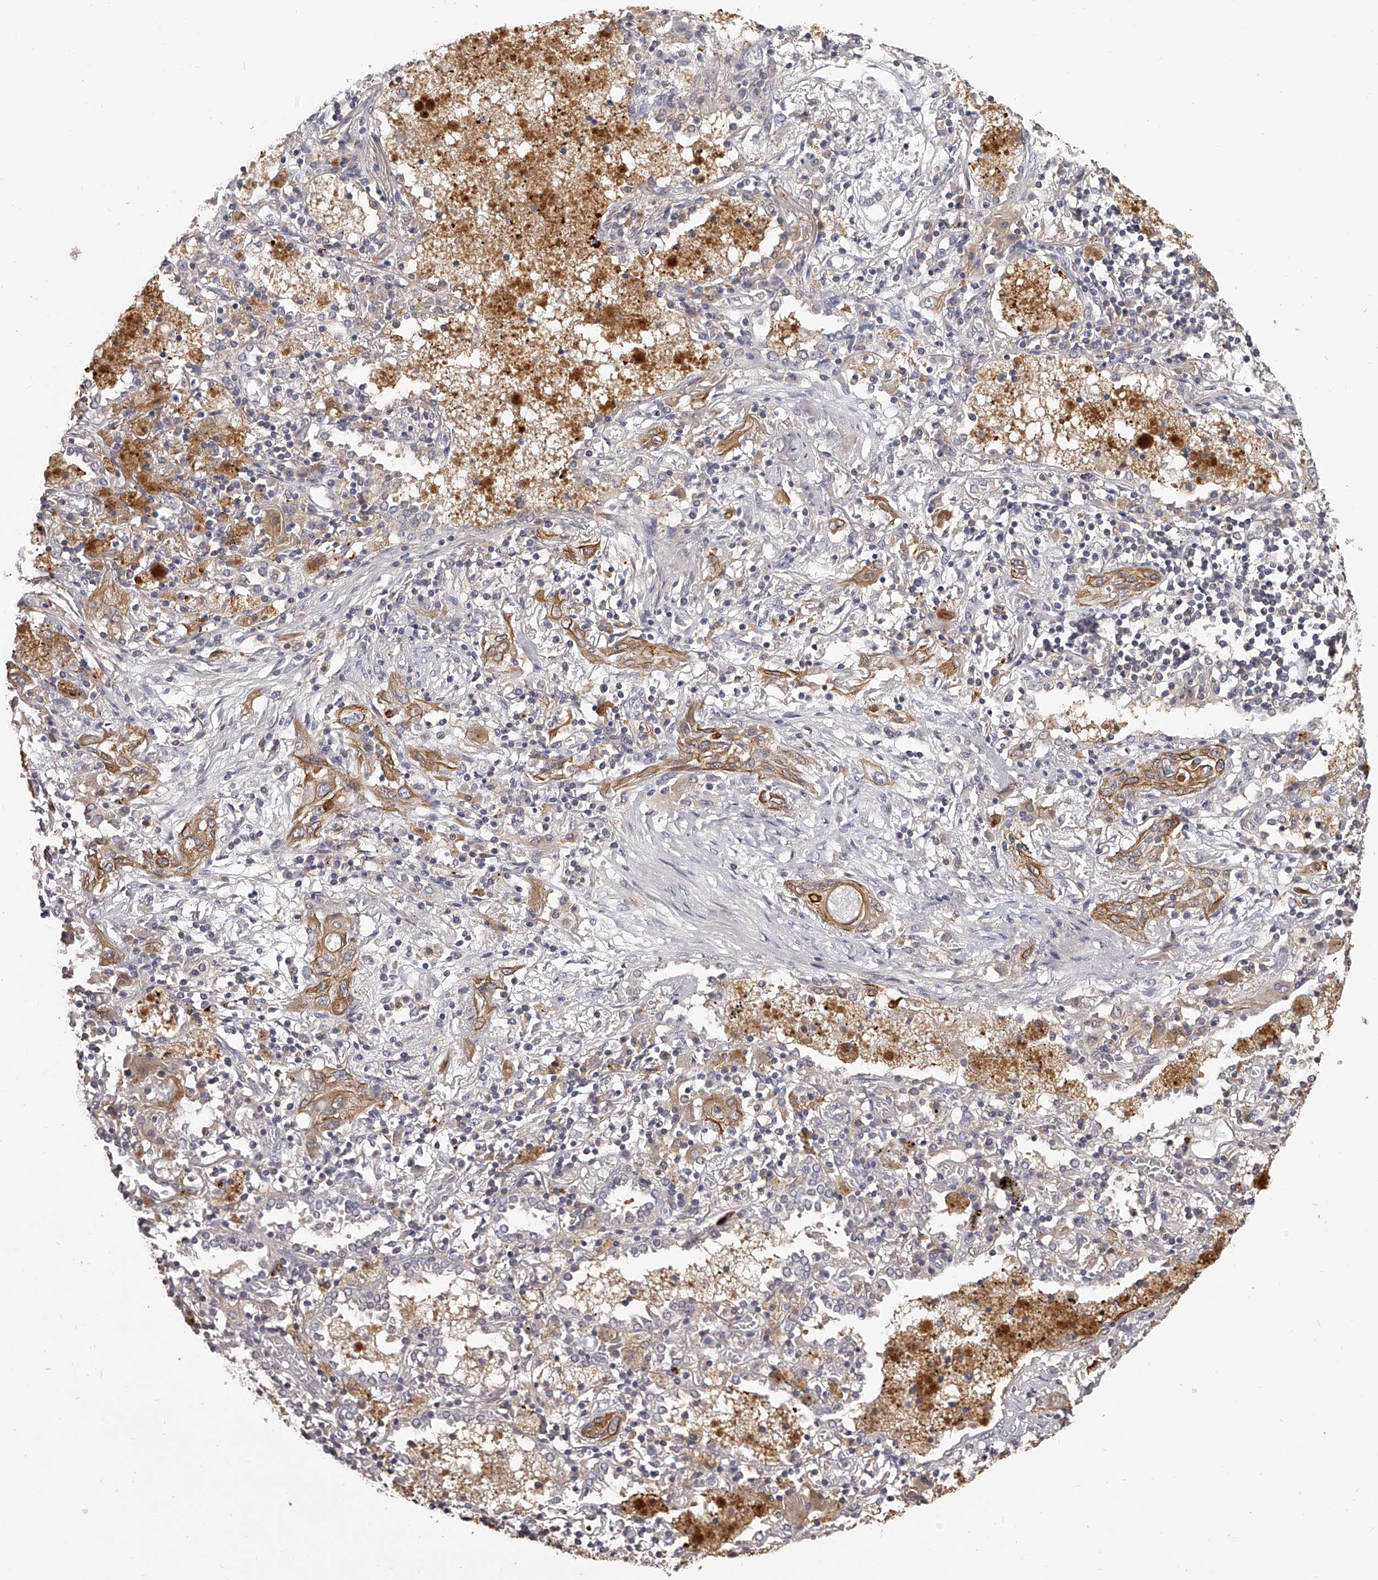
{"staining": {"intensity": "moderate", "quantity": ">75%", "location": "cytoplasmic/membranous"}, "tissue": "lung cancer", "cell_type": "Tumor cells", "image_type": "cancer", "snomed": [{"axis": "morphology", "description": "Squamous cell carcinoma, NOS"}, {"axis": "topography", "description": "Lung"}], "caption": "An image showing moderate cytoplasmic/membranous positivity in about >75% of tumor cells in squamous cell carcinoma (lung), as visualized by brown immunohistochemical staining.", "gene": "TNN", "patient": {"sex": "female", "age": 47}}